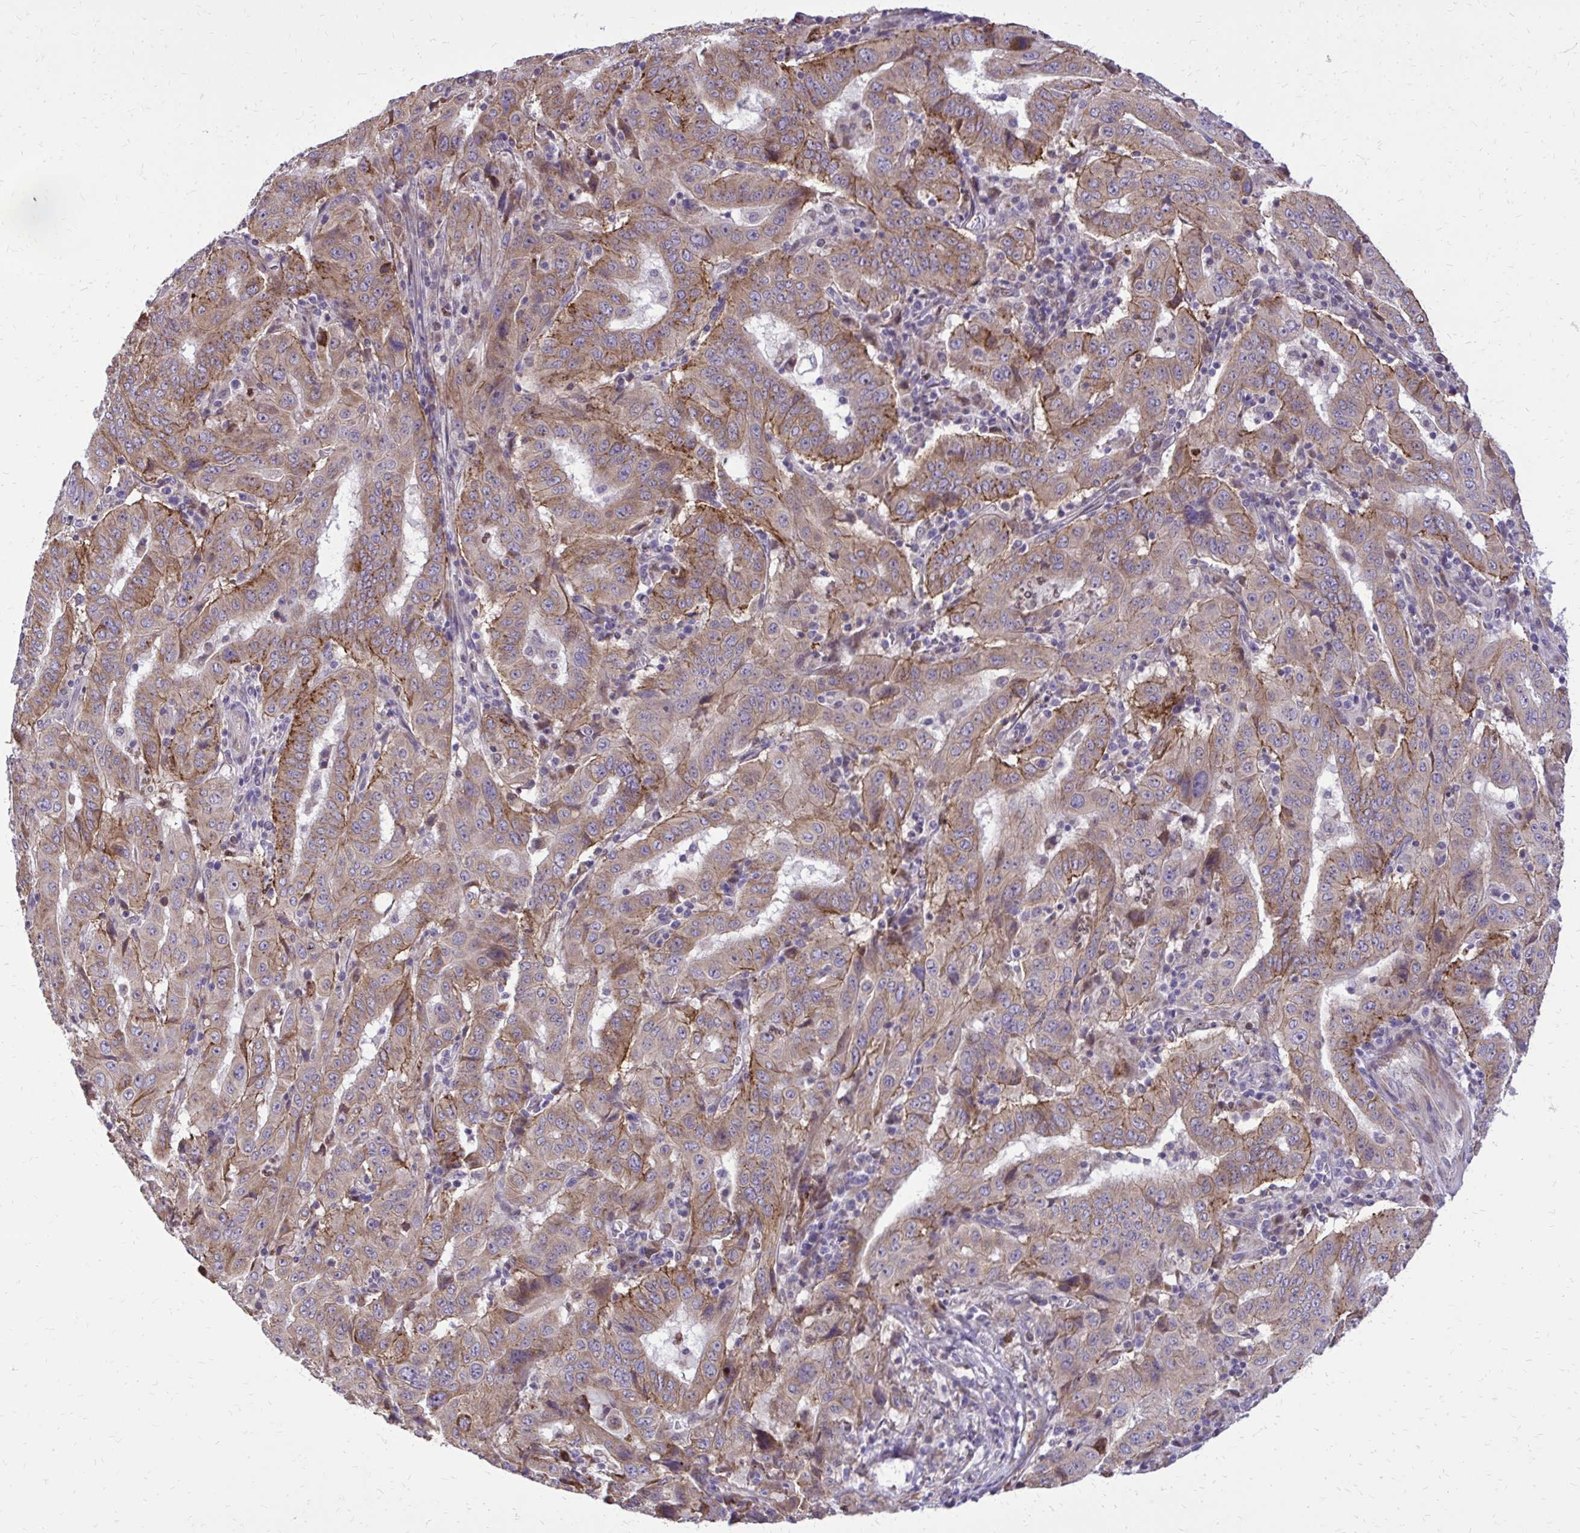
{"staining": {"intensity": "moderate", "quantity": ">75%", "location": "cytoplasmic/membranous"}, "tissue": "pancreatic cancer", "cell_type": "Tumor cells", "image_type": "cancer", "snomed": [{"axis": "morphology", "description": "Adenocarcinoma, NOS"}, {"axis": "topography", "description": "Pancreas"}], "caption": "DAB (3,3'-diaminobenzidine) immunohistochemical staining of human pancreatic cancer demonstrates moderate cytoplasmic/membranous protein positivity in approximately >75% of tumor cells. (DAB (3,3'-diaminobenzidine) IHC, brown staining for protein, blue staining for nuclei).", "gene": "ABCC3", "patient": {"sex": "male", "age": 63}}